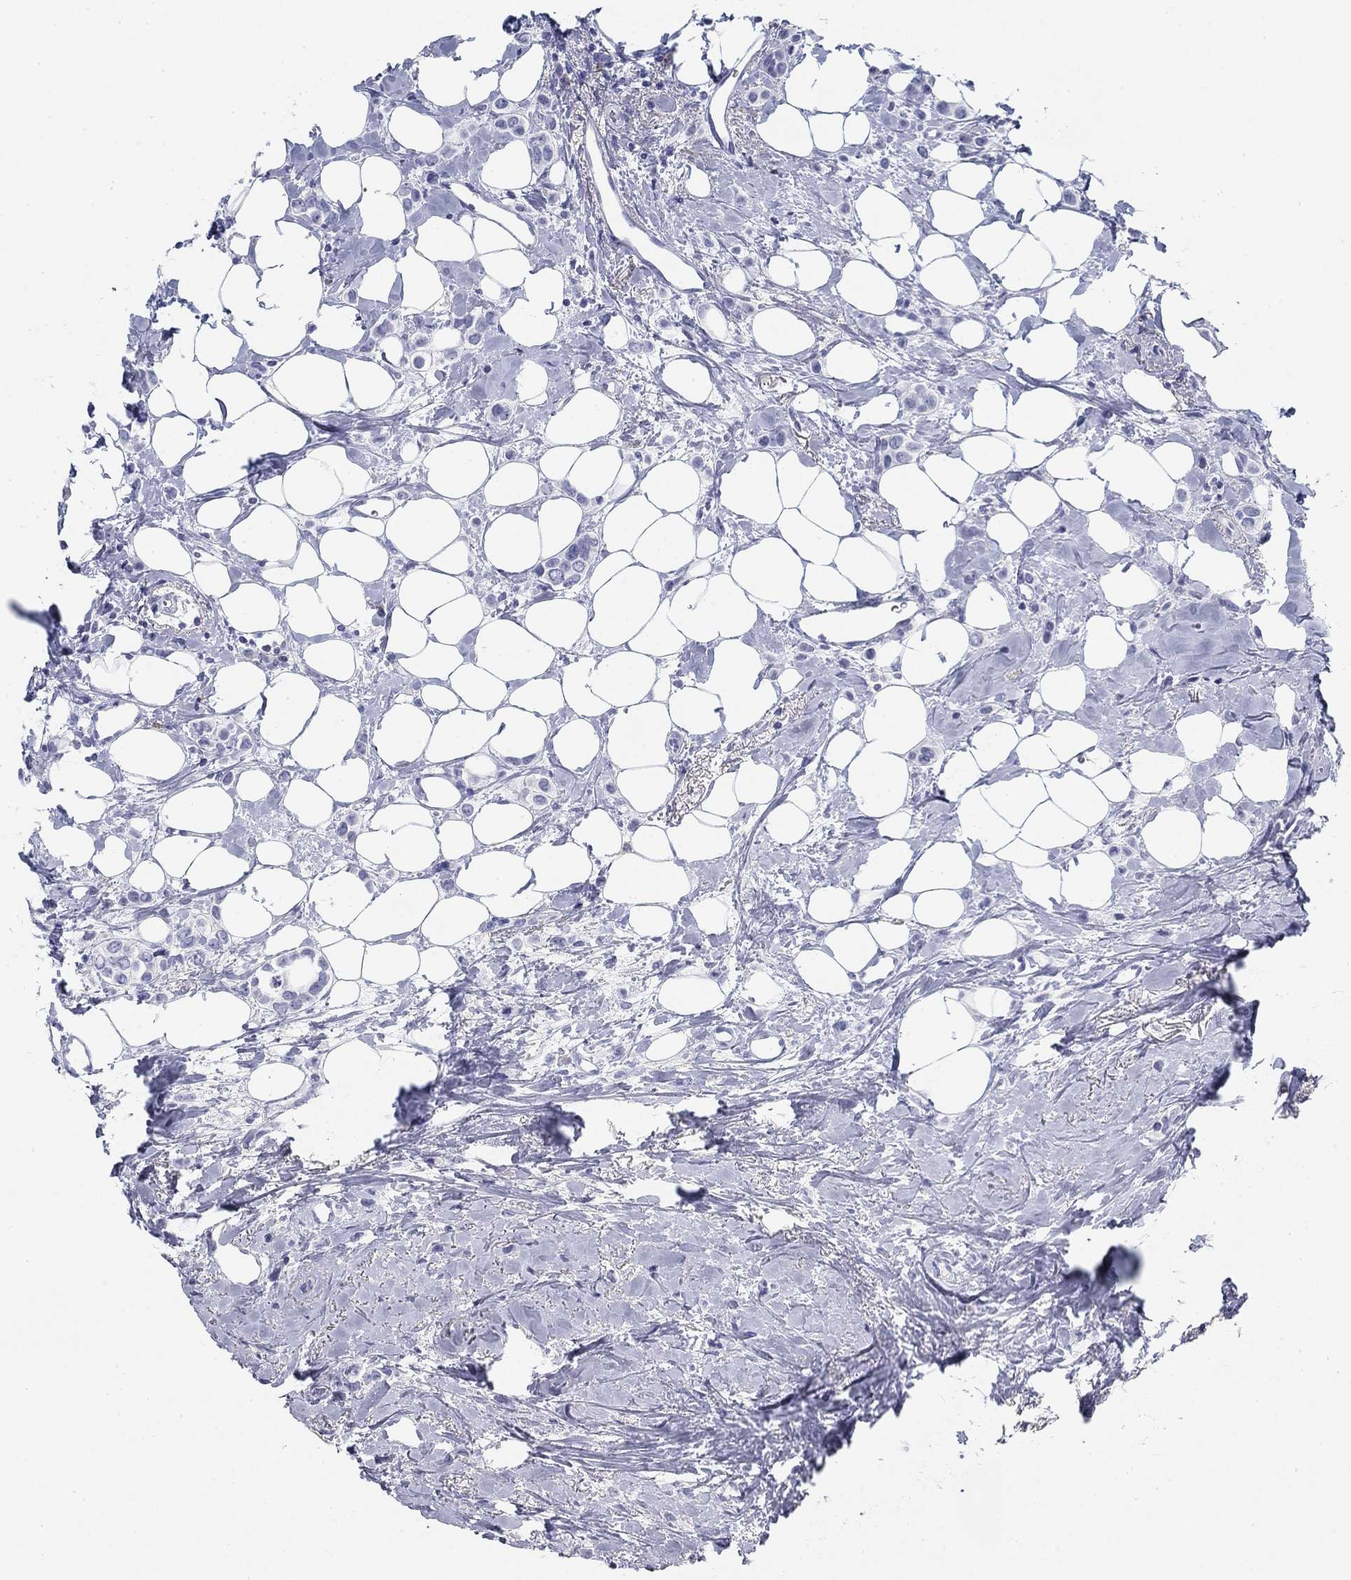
{"staining": {"intensity": "negative", "quantity": "none", "location": "none"}, "tissue": "breast cancer", "cell_type": "Tumor cells", "image_type": "cancer", "snomed": [{"axis": "morphology", "description": "Lobular carcinoma"}, {"axis": "topography", "description": "Breast"}], "caption": "This is a photomicrograph of immunohistochemistry (IHC) staining of lobular carcinoma (breast), which shows no expression in tumor cells.", "gene": "CD79B", "patient": {"sex": "female", "age": 66}}